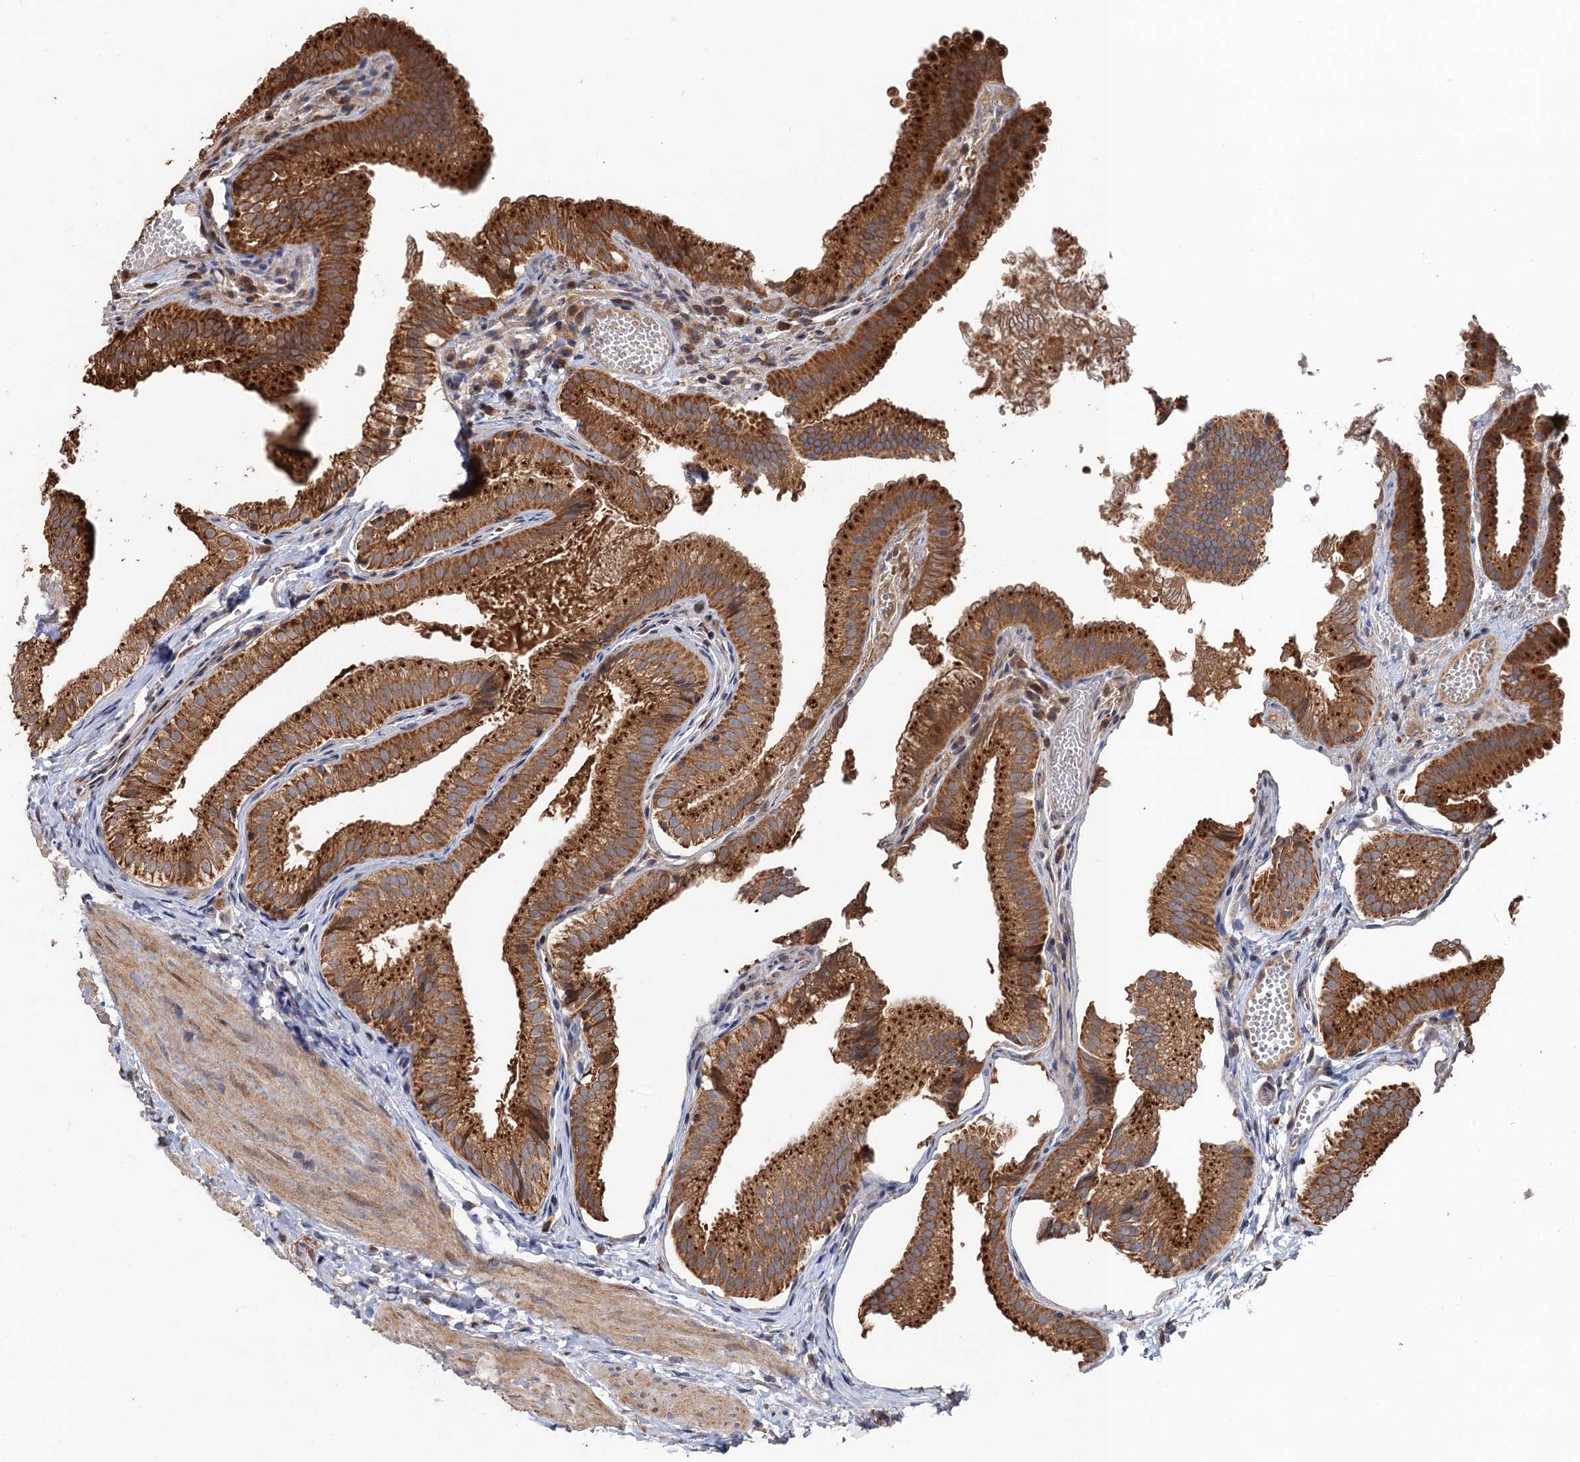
{"staining": {"intensity": "strong", "quantity": ">75%", "location": "cytoplasmic/membranous"}, "tissue": "gallbladder", "cell_type": "Glandular cells", "image_type": "normal", "snomed": [{"axis": "morphology", "description": "Normal tissue, NOS"}, {"axis": "topography", "description": "Gallbladder"}], "caption": "Immunohistochemical staining of unremarkable gallbladder displays >75% levels of strong cytoplasmic/membranous protein expression in about >75% of glandular cells.", "gene": "BMERB1", "patient": {"sex": "female", "age": 30}}